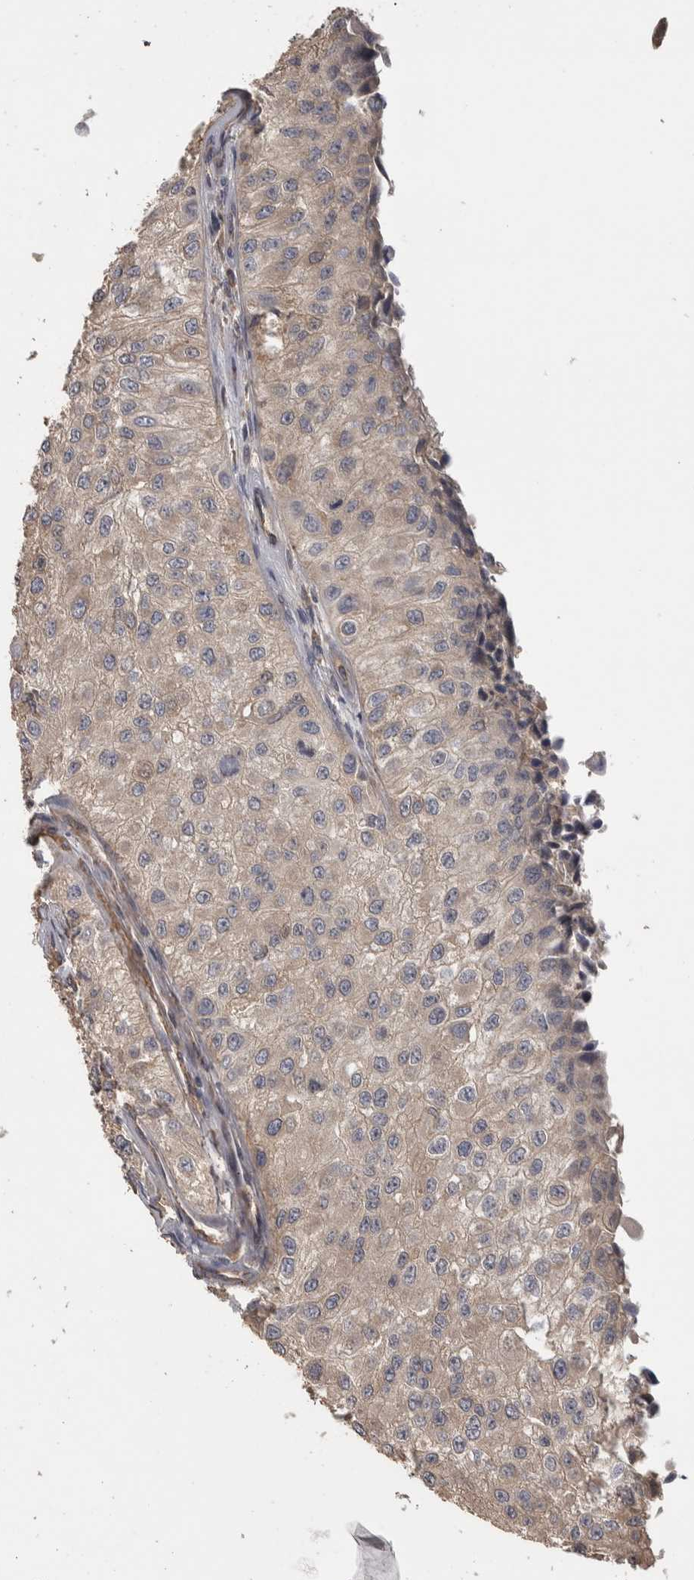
{"staining": {"intensity": "weak", "quantity": "<25%", "location": "cytoplasmic/membranous"}, "tissue": "urothelial cancer", "cell_type": "Tumor cells", "image_type": "cancer", "snomed": [{"axis": "morphology", "description": "Urothelial carcinoma, High grade"}, {"axis": "topography", "description": "Kidney"}, {"axis": "topography", "description": "Urinary bladder"}], "caption": "Immunohistochemical staining of human urothelial cancer shows no significant expression in tumor cells.", "gene": "IFRD1", "patient": {"sex": "male", "age": 77}}